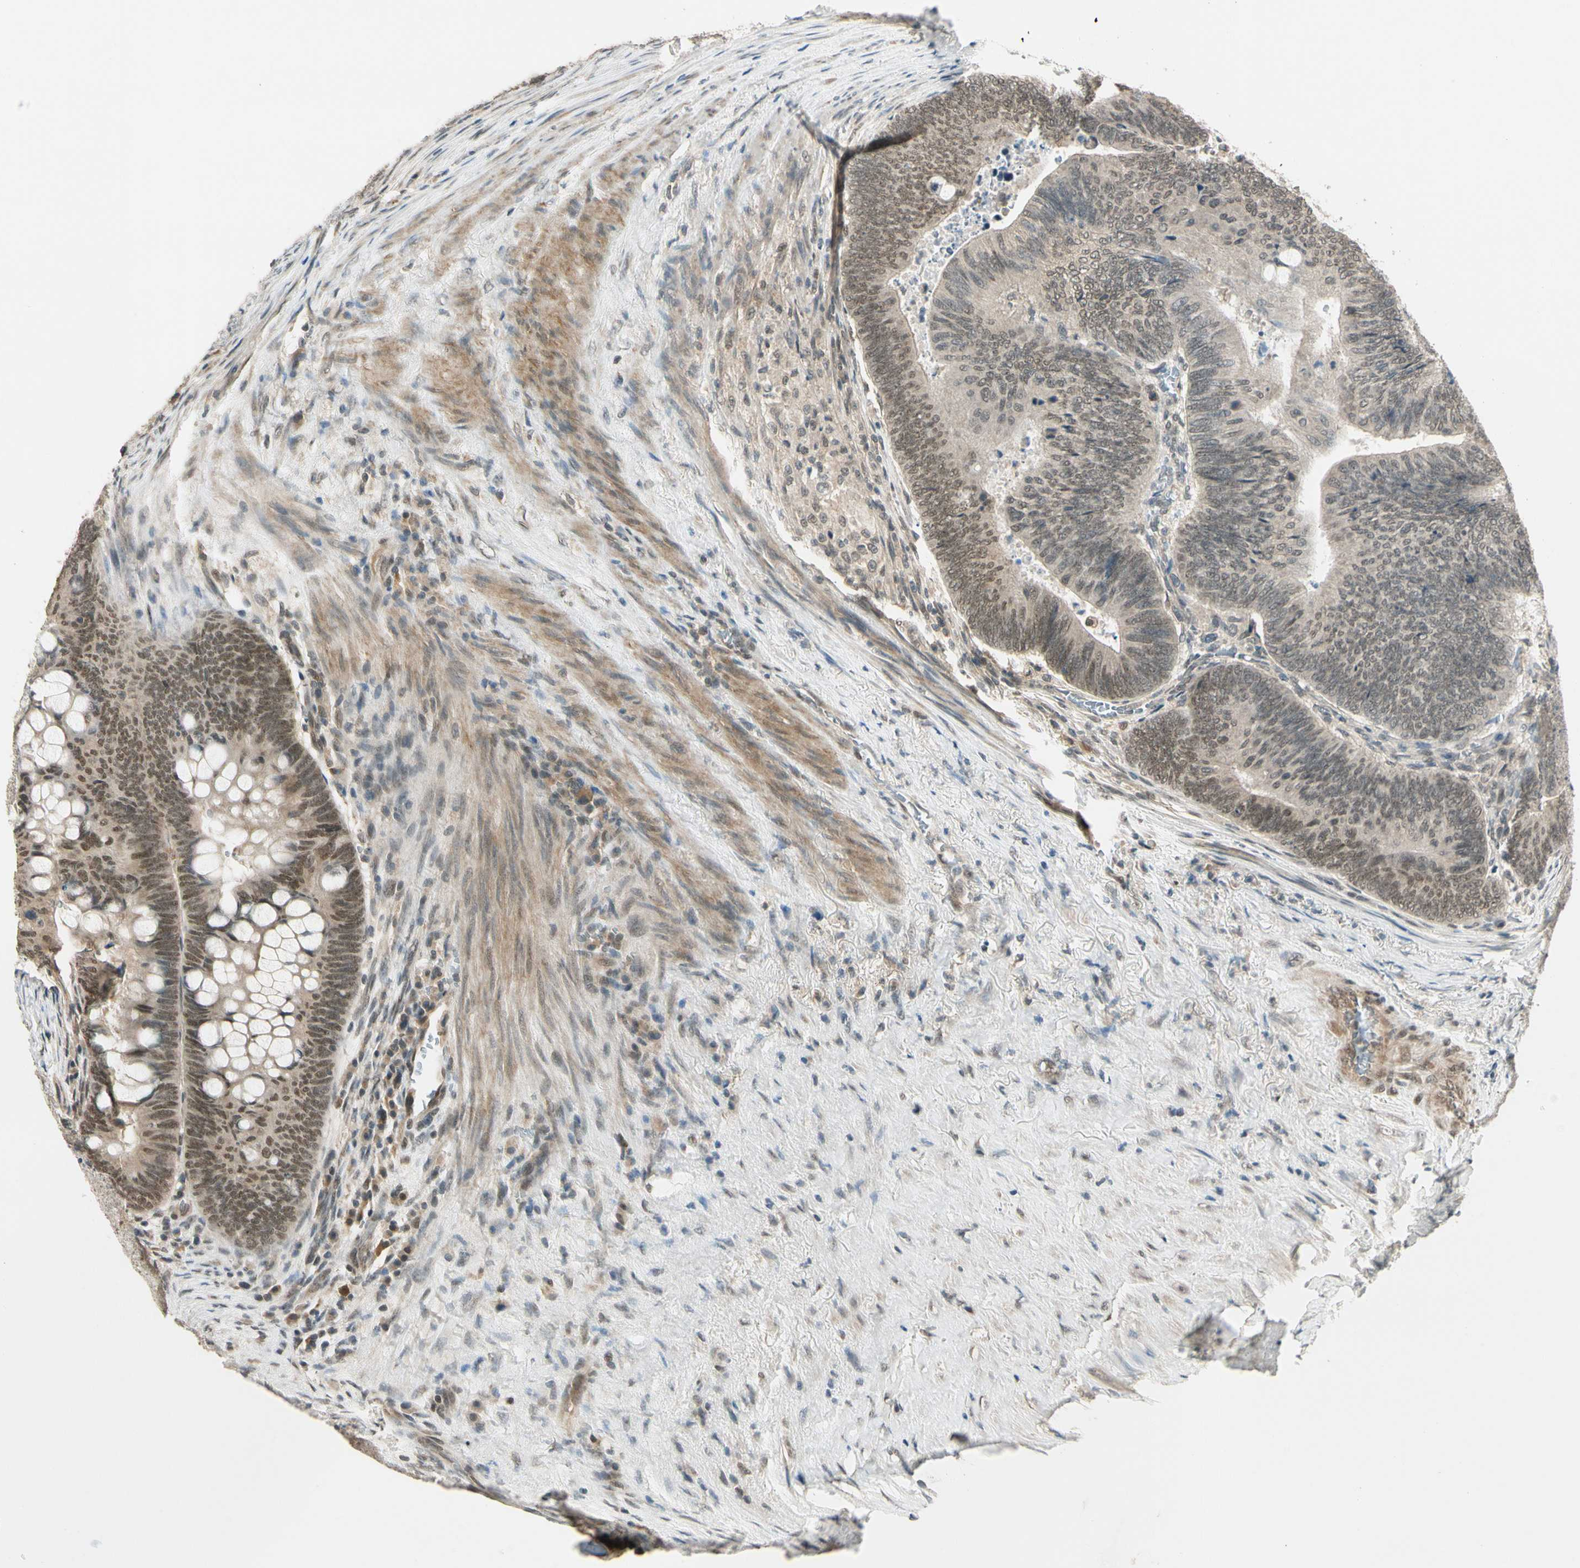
{"staining": {"intensity": "weak", "quantity": "25%-75%", "location": "cytoplasmic/membranous,nuclear"}, "tissue": "colorectal cancer", "cell_type": "Tumor cells", "image_type": "cancer", "snomed": [{"axis": "morphology", "description": "Normal tissue, NOS"}, {"axis": "morphology", "description": "Adenocarcinoma, NOS"}, {"axis": "topography", "description": "Rectum"}, {"axis": "topography", "description": "Peripheral nerve tissue"}], "caption": "IHC of adenocarcinoma (colorectal) displays low levels of weak cytoplasmic/membranous and nuclear positivity in approximately 25%-75% of tumor cells. (brown staining indicates protein expression, while blue staining denotes nuclei).", "gene": "ZSCAN12", "patient": {"sex": "male", "age": 92}}